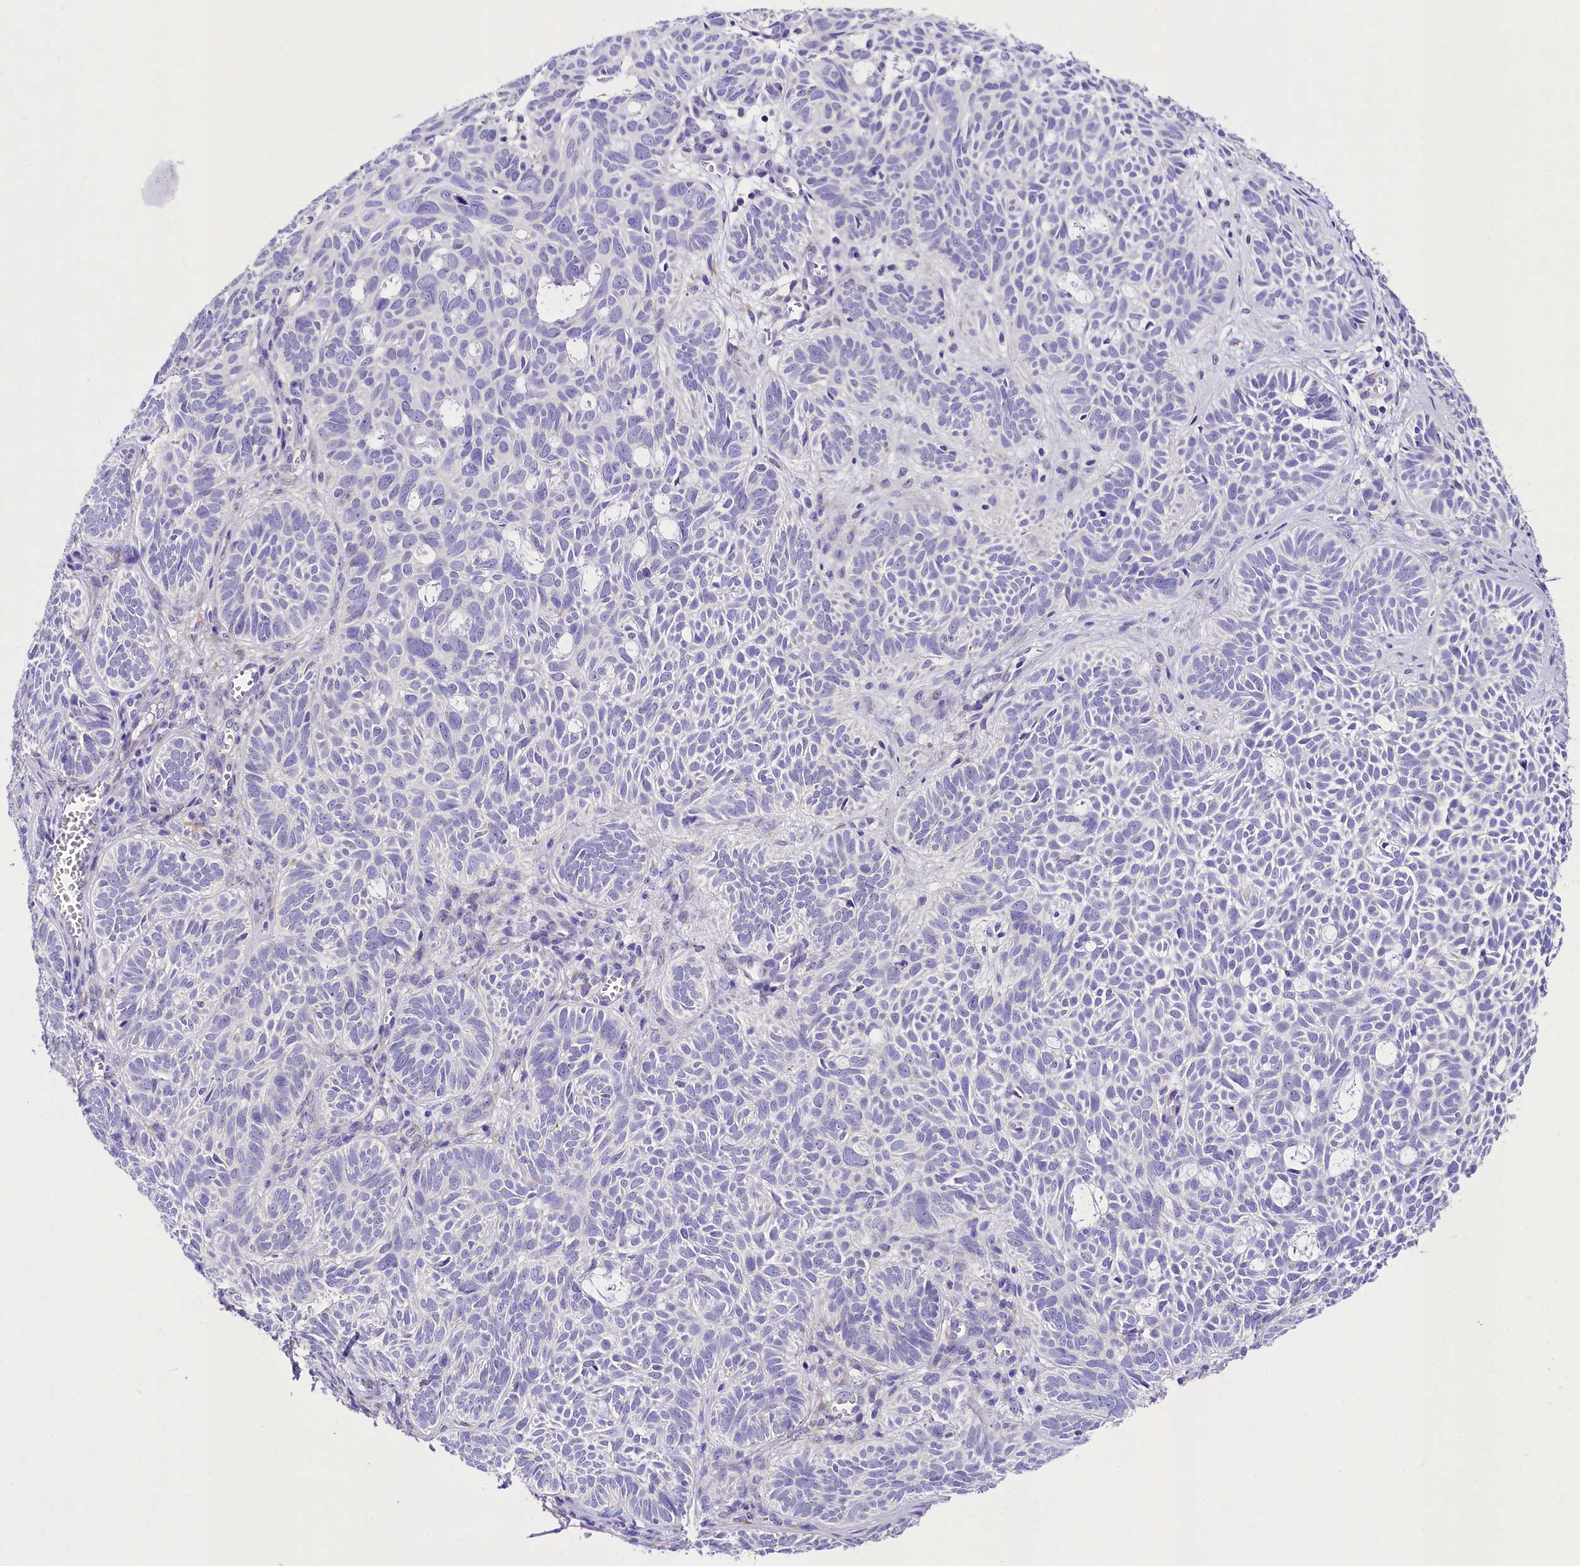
{"staining": {"intensity": "negative", "quantity": "none", "location": "none"}, "tissue": "skin cancer", "cell_type": "Tumor cells", "image_type": "cancer", "snomed": [{"axis": "morphology", "description": "Basal cell carcinoma"}, {"axis": "topography", "description": "Skin"}], "caption": "A high-resolution histopathology image shows IHC staining of skin cancer (basal cell carcinoma), which shows no significant staining in tumor cells. Nuclei are stained in blue.", "gene": "A2ML1", "patient": {"sex": "male", "age": 69}}